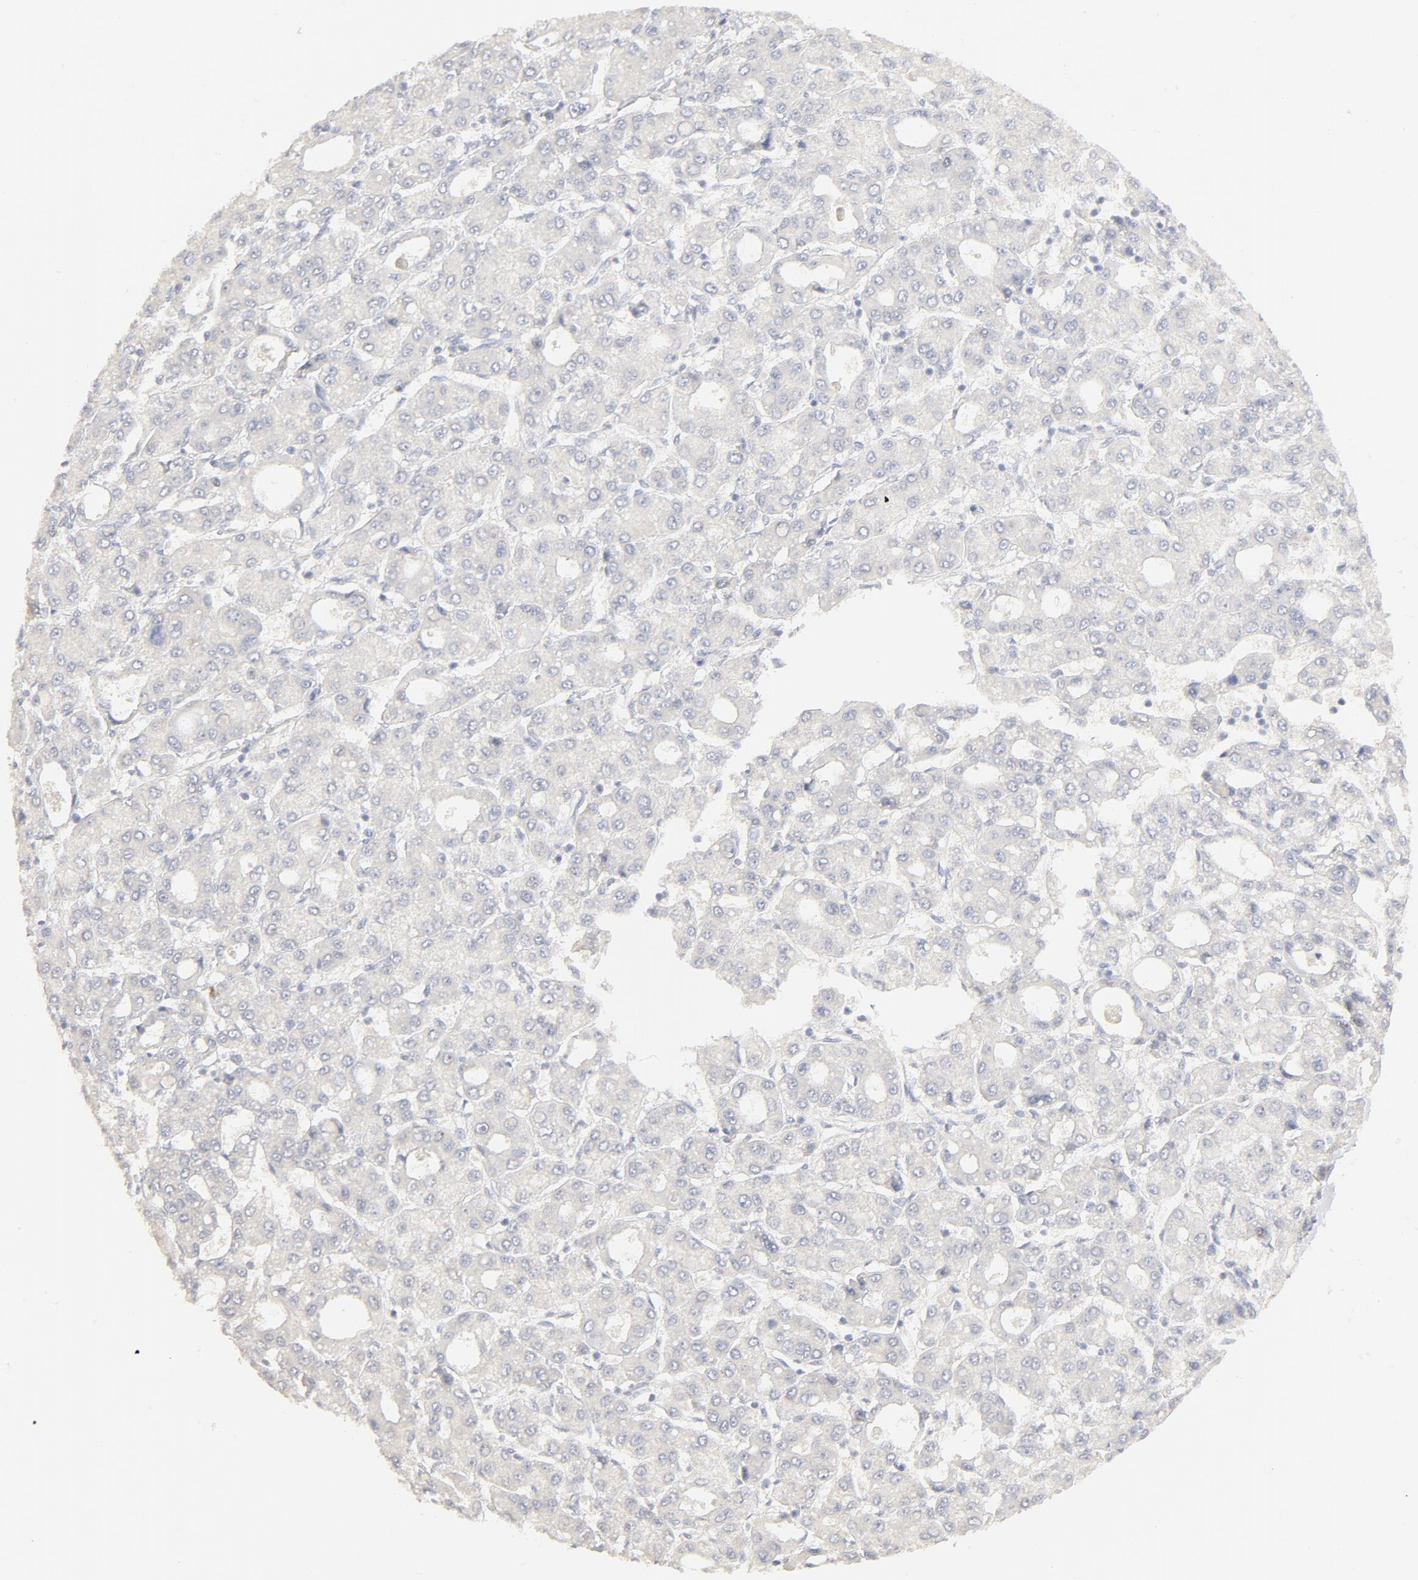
{"staining": {"intensity": "negative", "quantity": "none", "location": "none"}, "tissue": "liver cancer", "cell_type": "Tumor cells", "image_type": "cancer", "snomed": [{"axis": "morphology", "description": "Carcinoma, Hepatocellular, NOS"}, {"axis": "topography", "description": "Liver"}], "caption": "There is no significant staining in tumor cells of liver cancer (hepatocellular carcinoma).", "gene": "FCGBP", "patient": {"sex": "male", "age": 69}}